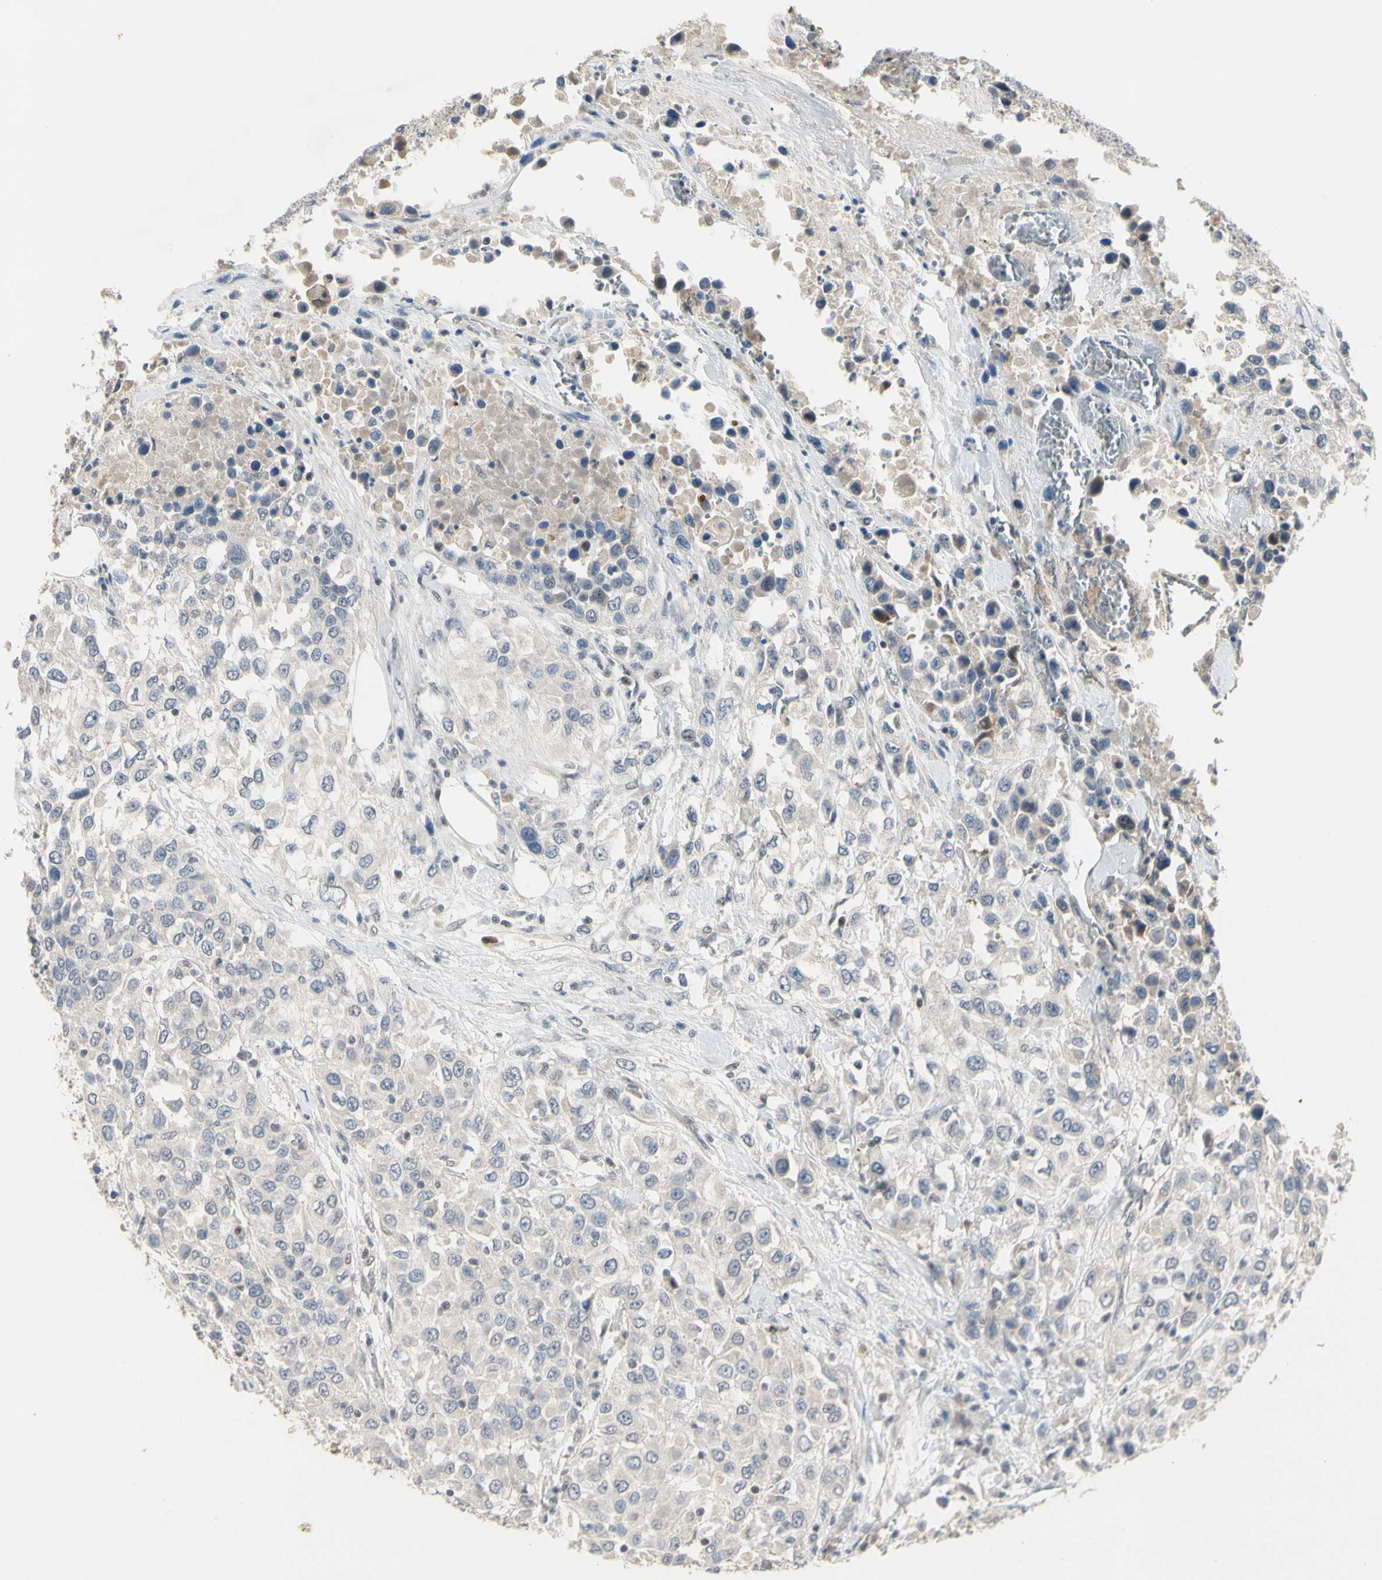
{"staining": {"intensity": "negative", "quantity": "none", "location": "none"}, "tissue": "urothelial cancer", "cell_type": "Tumor cells", "image_type": "cancer", "snomed": [{"axis": "morphology", "description": "Urothelial carcinoma, High grade"}, {"axis": "topography", "description": "Urinary bladder"}], "caption": "Urothelial carcinoma (high-grade) was stained to show a protein in brown. There is no significant positivity in tumor cells.", "gene": "GREM1", "patient": {"sex": "female", "age": 80}}